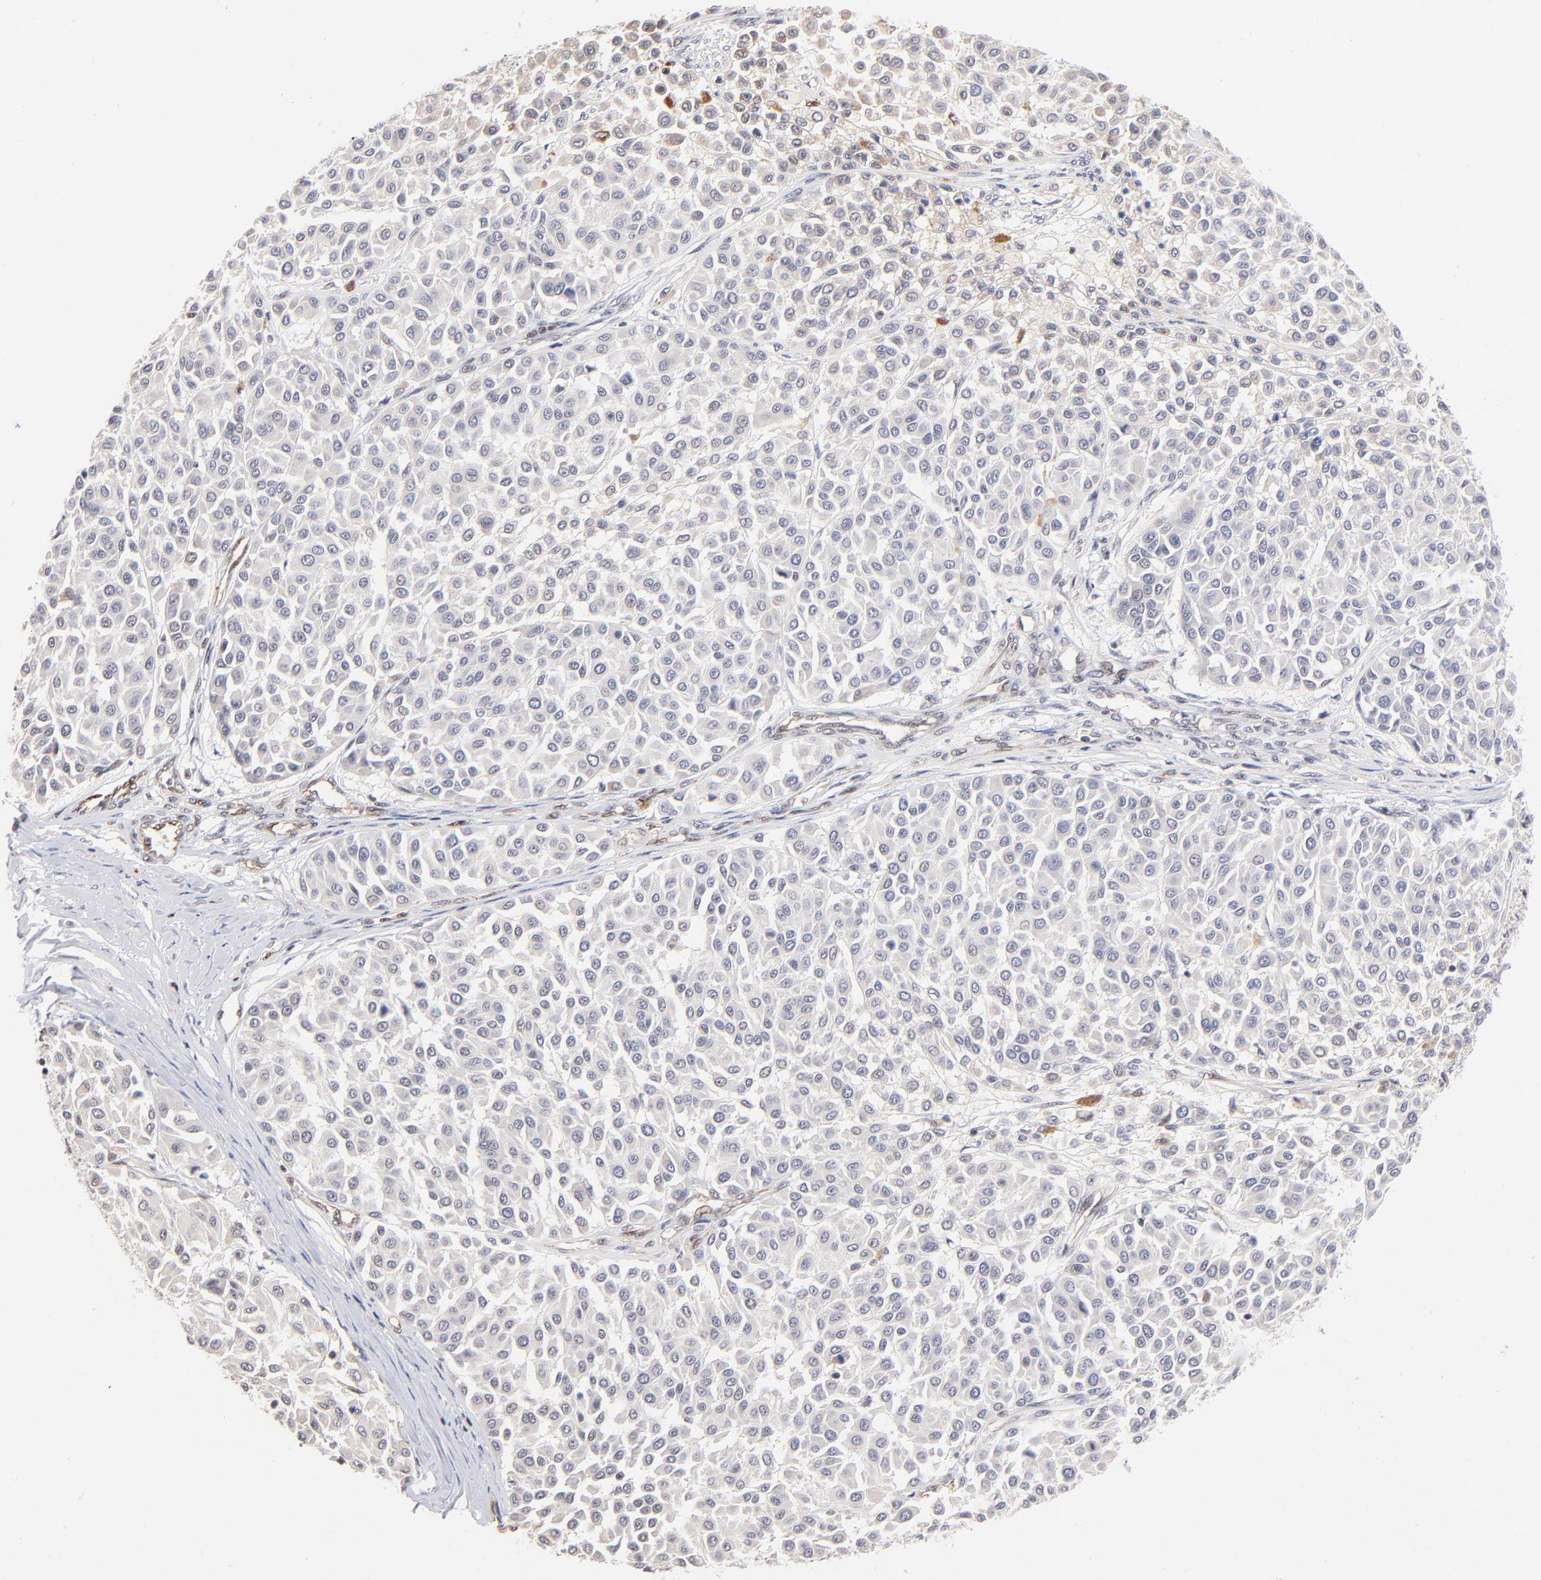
{"staining": {"intensity": "negative", "quantity": "none", "location": "none"}, "tissue": "melanoma", "cell_type": "Tumor cells", "image_type": "cancer", "snomed": [{"axis": "morphology", "description": "Malignant melanoma, Metastatic site"}, {"axis": "topography", "description": "Soft tissue"}], "caption": "Immunohistochemistry (IHC) photomicrograph of neoplastic tissue: human melanoma stained with DAB reveals no significant protein positivity in tumor cells.", "gene": "GABPA", "patient": {"sex": "male", "age": 41}}